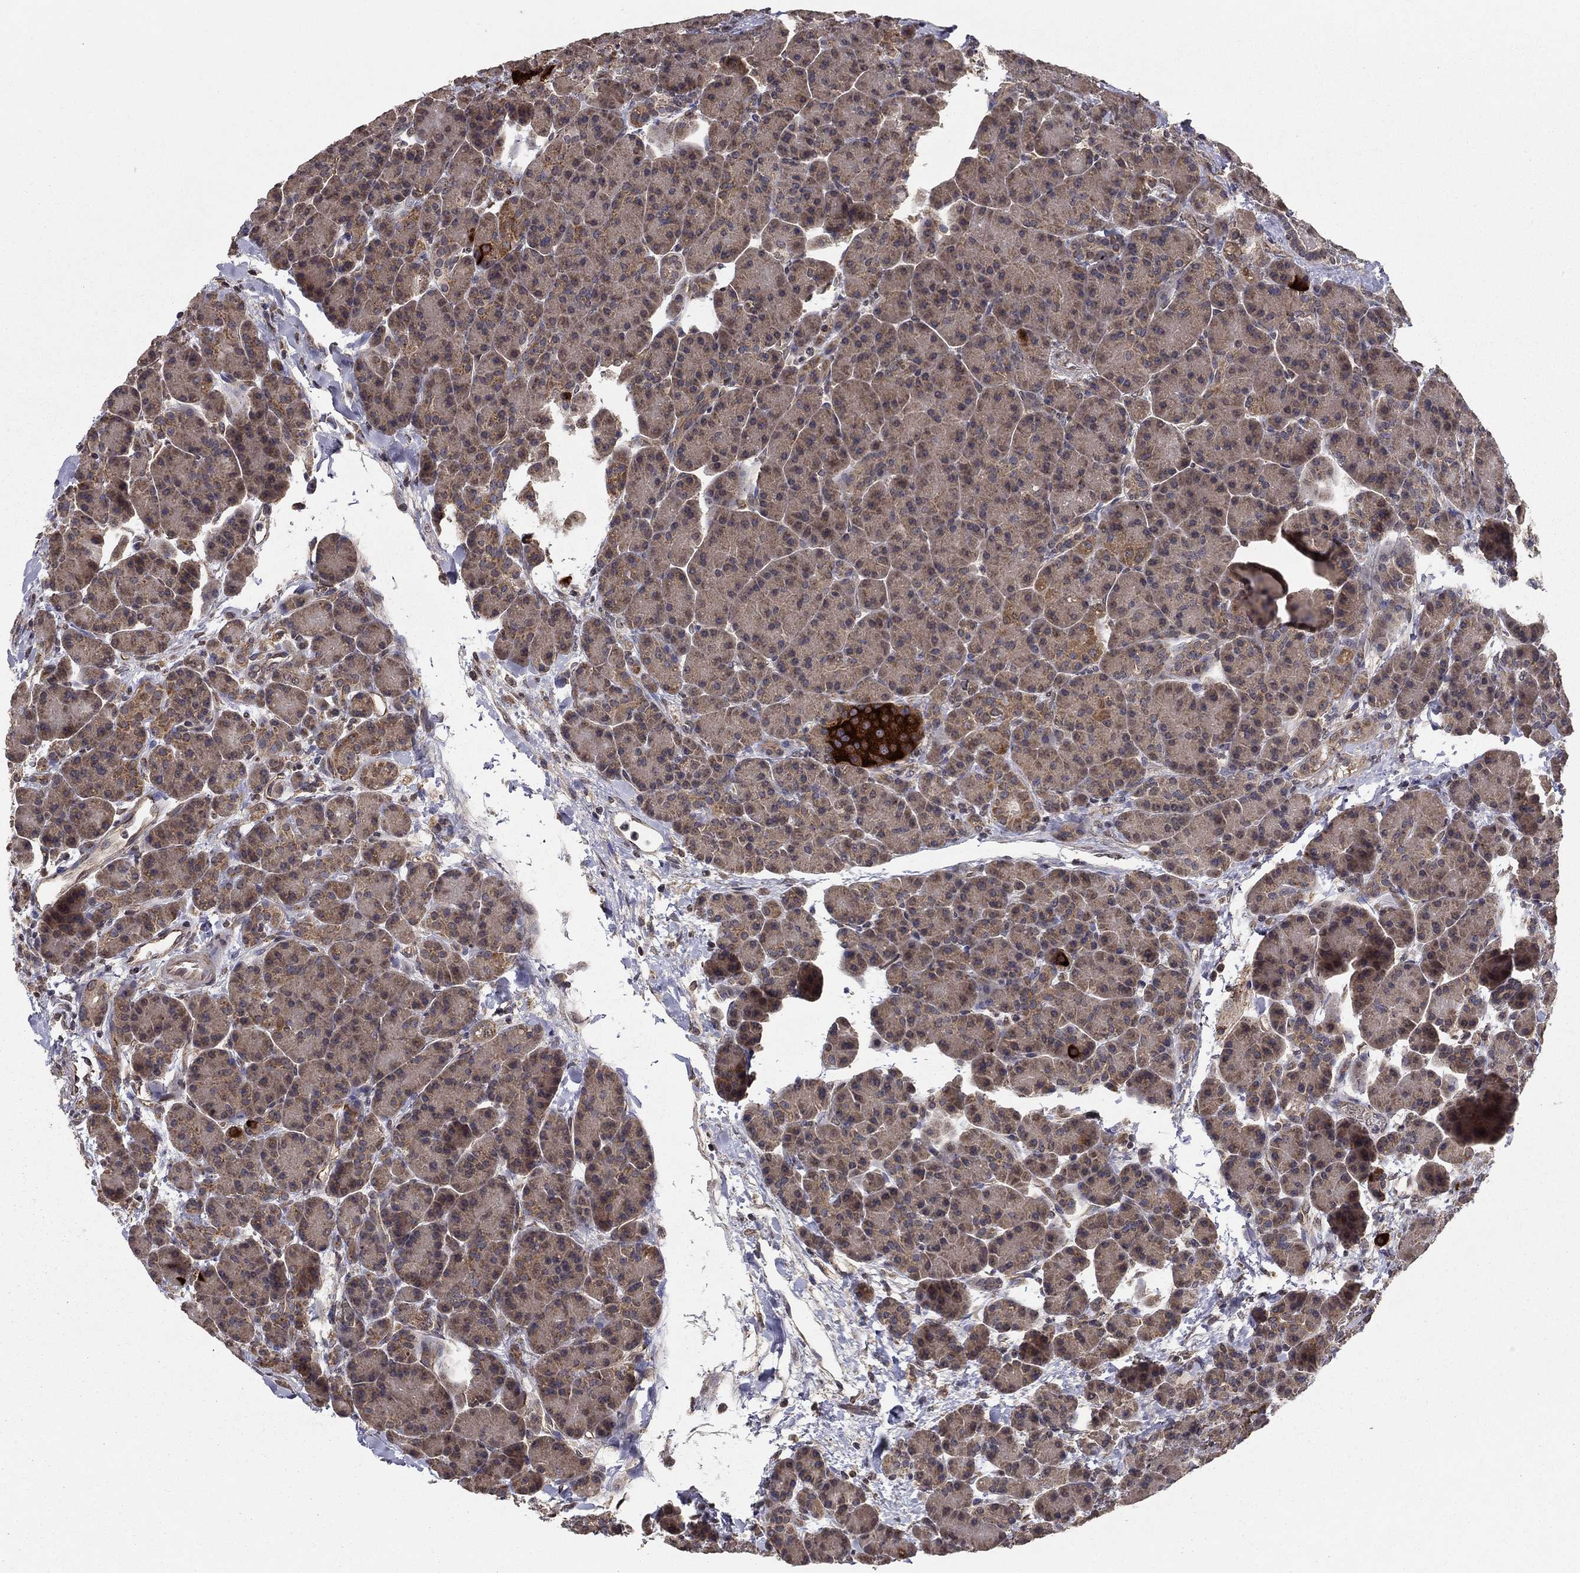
{"staining": {"intensity": "moderate", "quantity": "25%-75%", "location": "cytoplasmic/membranous"}, "tissue": "pancreas", "cell_type": "Exocrine glandular cells", "image_type": "normal", "snomed": [{"axis": "morphology", "description": "Normal tissue, NOS"}, {"axis": "topography", "description": "Pancreas"}], "caption": "Immunohistochemistry photomicrograph of normal human pancreas stained for a protein (brown), which reveals medium levels of moderate cytoplasmic/membranous positivity in approximately 25%-75% of exocrine glandular cells.", "gene": "SLC2A13", "patient": {"sex": "female", "age": 63}}